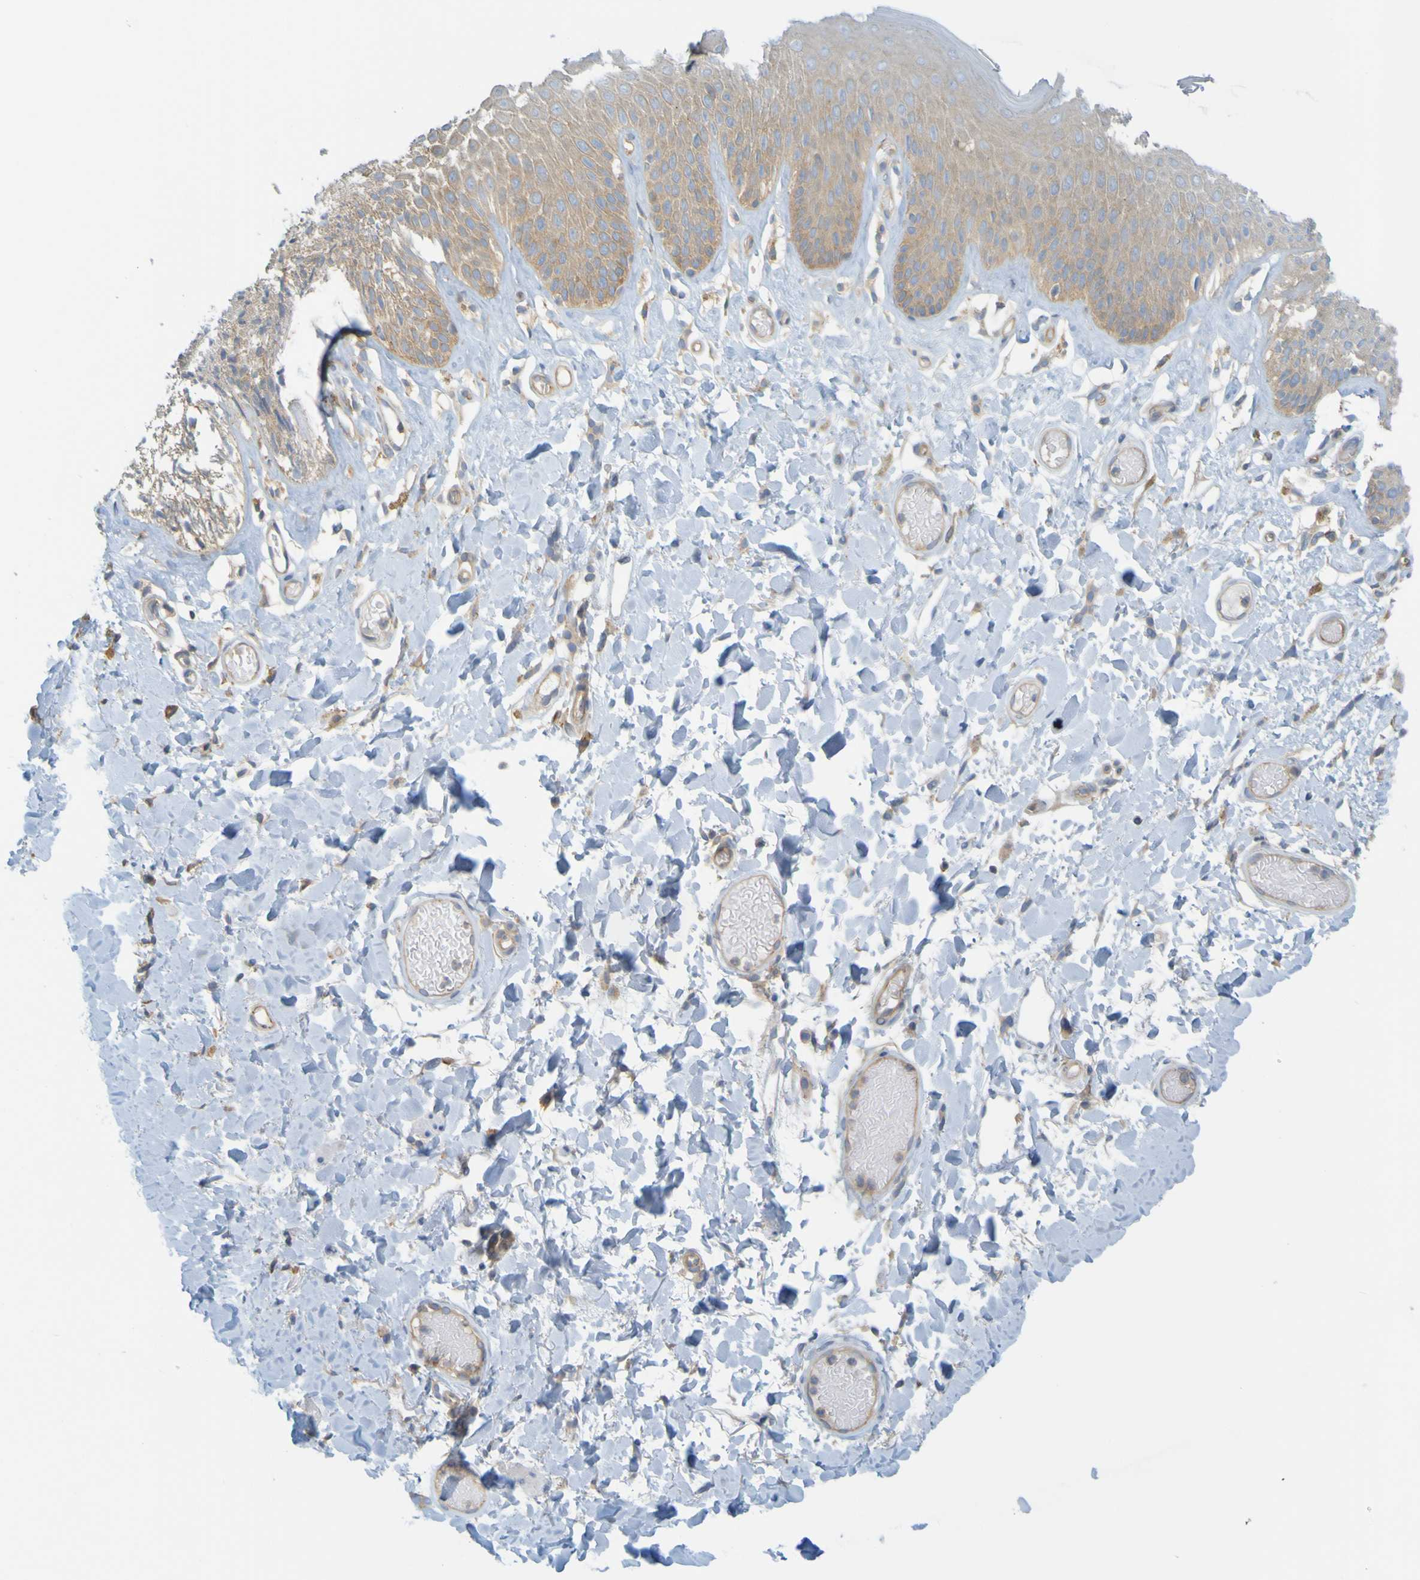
{"staining": {"intensity": "moderate", "quantity": ">75%", "location": "cytoplasmic/membranous"}, "tissue": "skin", "cell_type": "Epidermal cells", "image_type": "normal", "snomed": [{"axis": "morphology", "description": "Normal tissue, NOS"}, {"axis": "topography", "description": "Vulva"}], "caption": "IHC of benign skin demonstrates medium levels of moderate cytoplasmic/membranous expression in about >75% of epidermal cells. The staining was performed using DAB (3,3'-diaminobenzidine), with brown indicating positive protein expression. Nuclei are stained blue with hematoxylin.", "gene": "APPL1", "patient": {"sex": "female", "age": 73}}